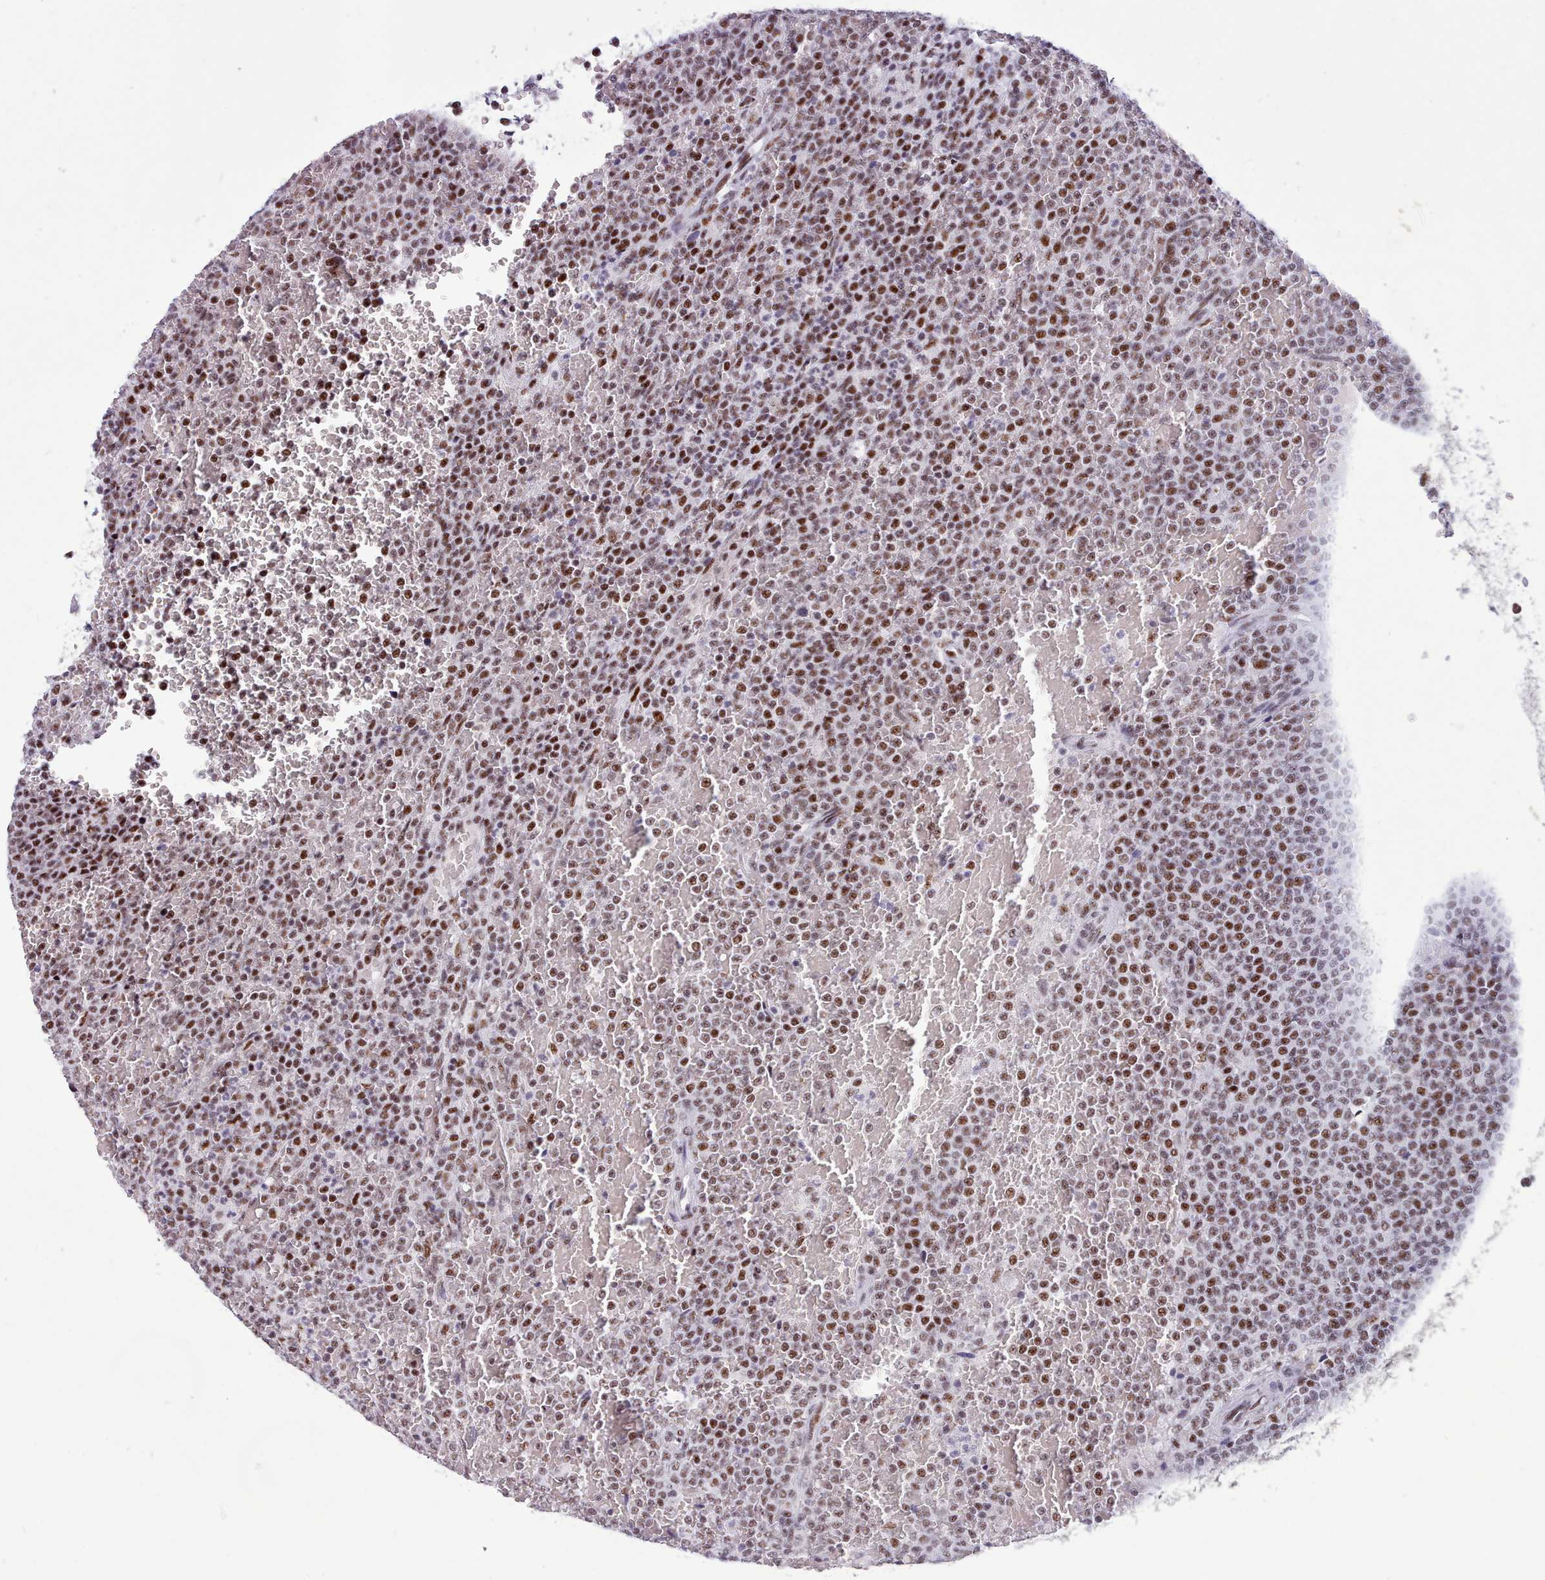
{"staining": {"intensity": "moderate", "quantity": ">75%", "location": "nuclear"}, "tissue": "lymphoma", "cell_type": "Tumor cells", "image_type": "cancer", "snomed": [{"axis": "morphology", "description": "Malignant lymphoma, non-Hodgkin's type, Low grade"}, {"axis": "topography", "description": "Spleen"}], "caption": "Approximately >75% of tumor cells in low-grade malignant lymphoma, non-Hodgkin's type reveal moderate nuclear protein staining as visualized by brown immunohistochemical staining.", "gene": "TMEM35B", "patient": {"sex": "male", "age": 60}}